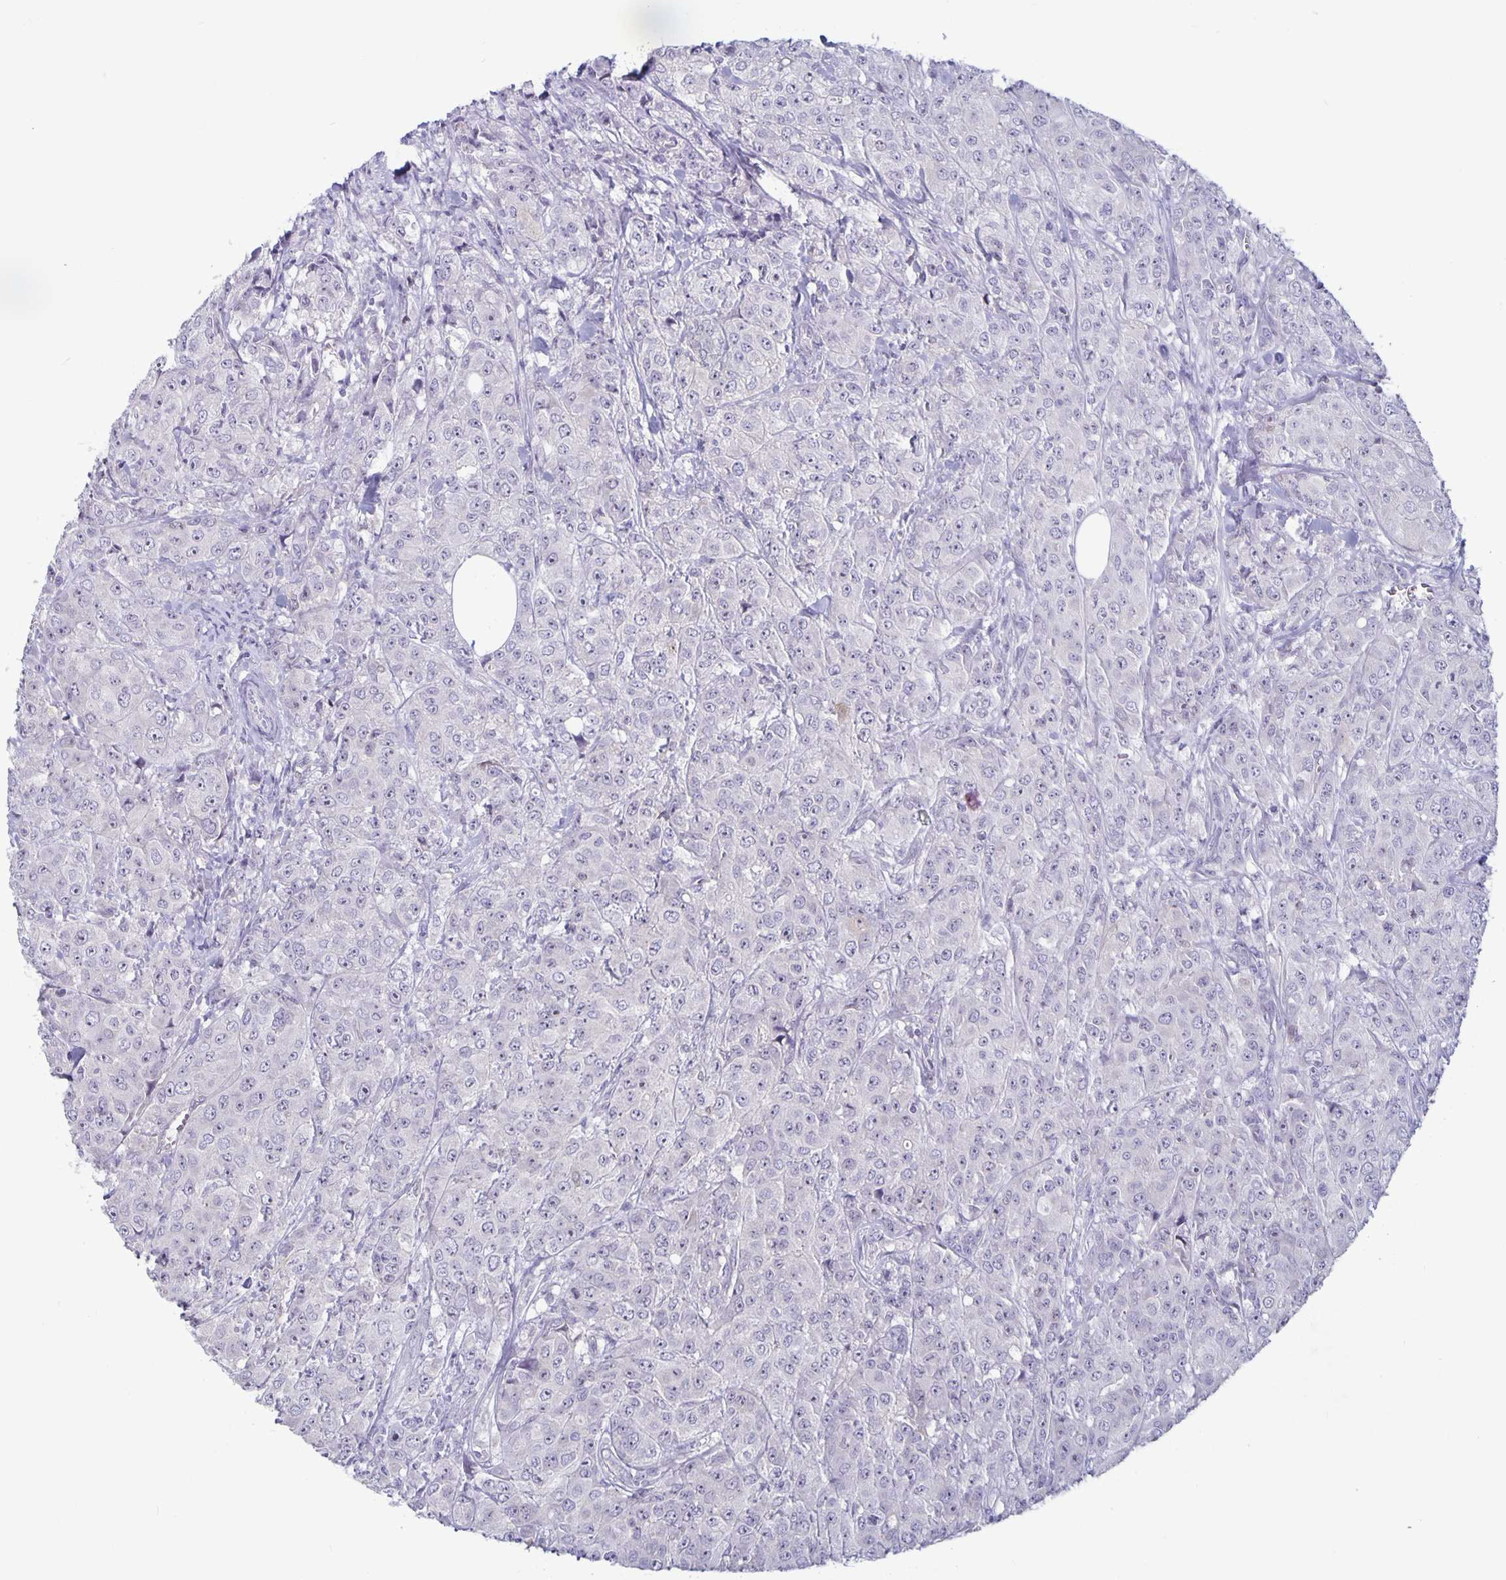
{"staining": {"intensity": "negative", "quantity": "none", "location": "none"}, "tissue": "breast cancer", "cell_type": "Tumor cells", "image_type": "cancer", "snomed": [{"axis": "morphology", "description": "Normal tissue, NOS"}, {"axis": "morphology", "description": "Duct carcinoma"}, {"axis": "topography", "description": "Breast"}], "caption": "IHC image of invasive ductal carcinoma (breast) stained for a protein (brown), which displays no positivity in tumor cells.", "gene": "PLCB3", "patient": {"sex": "female", "age": 43}}